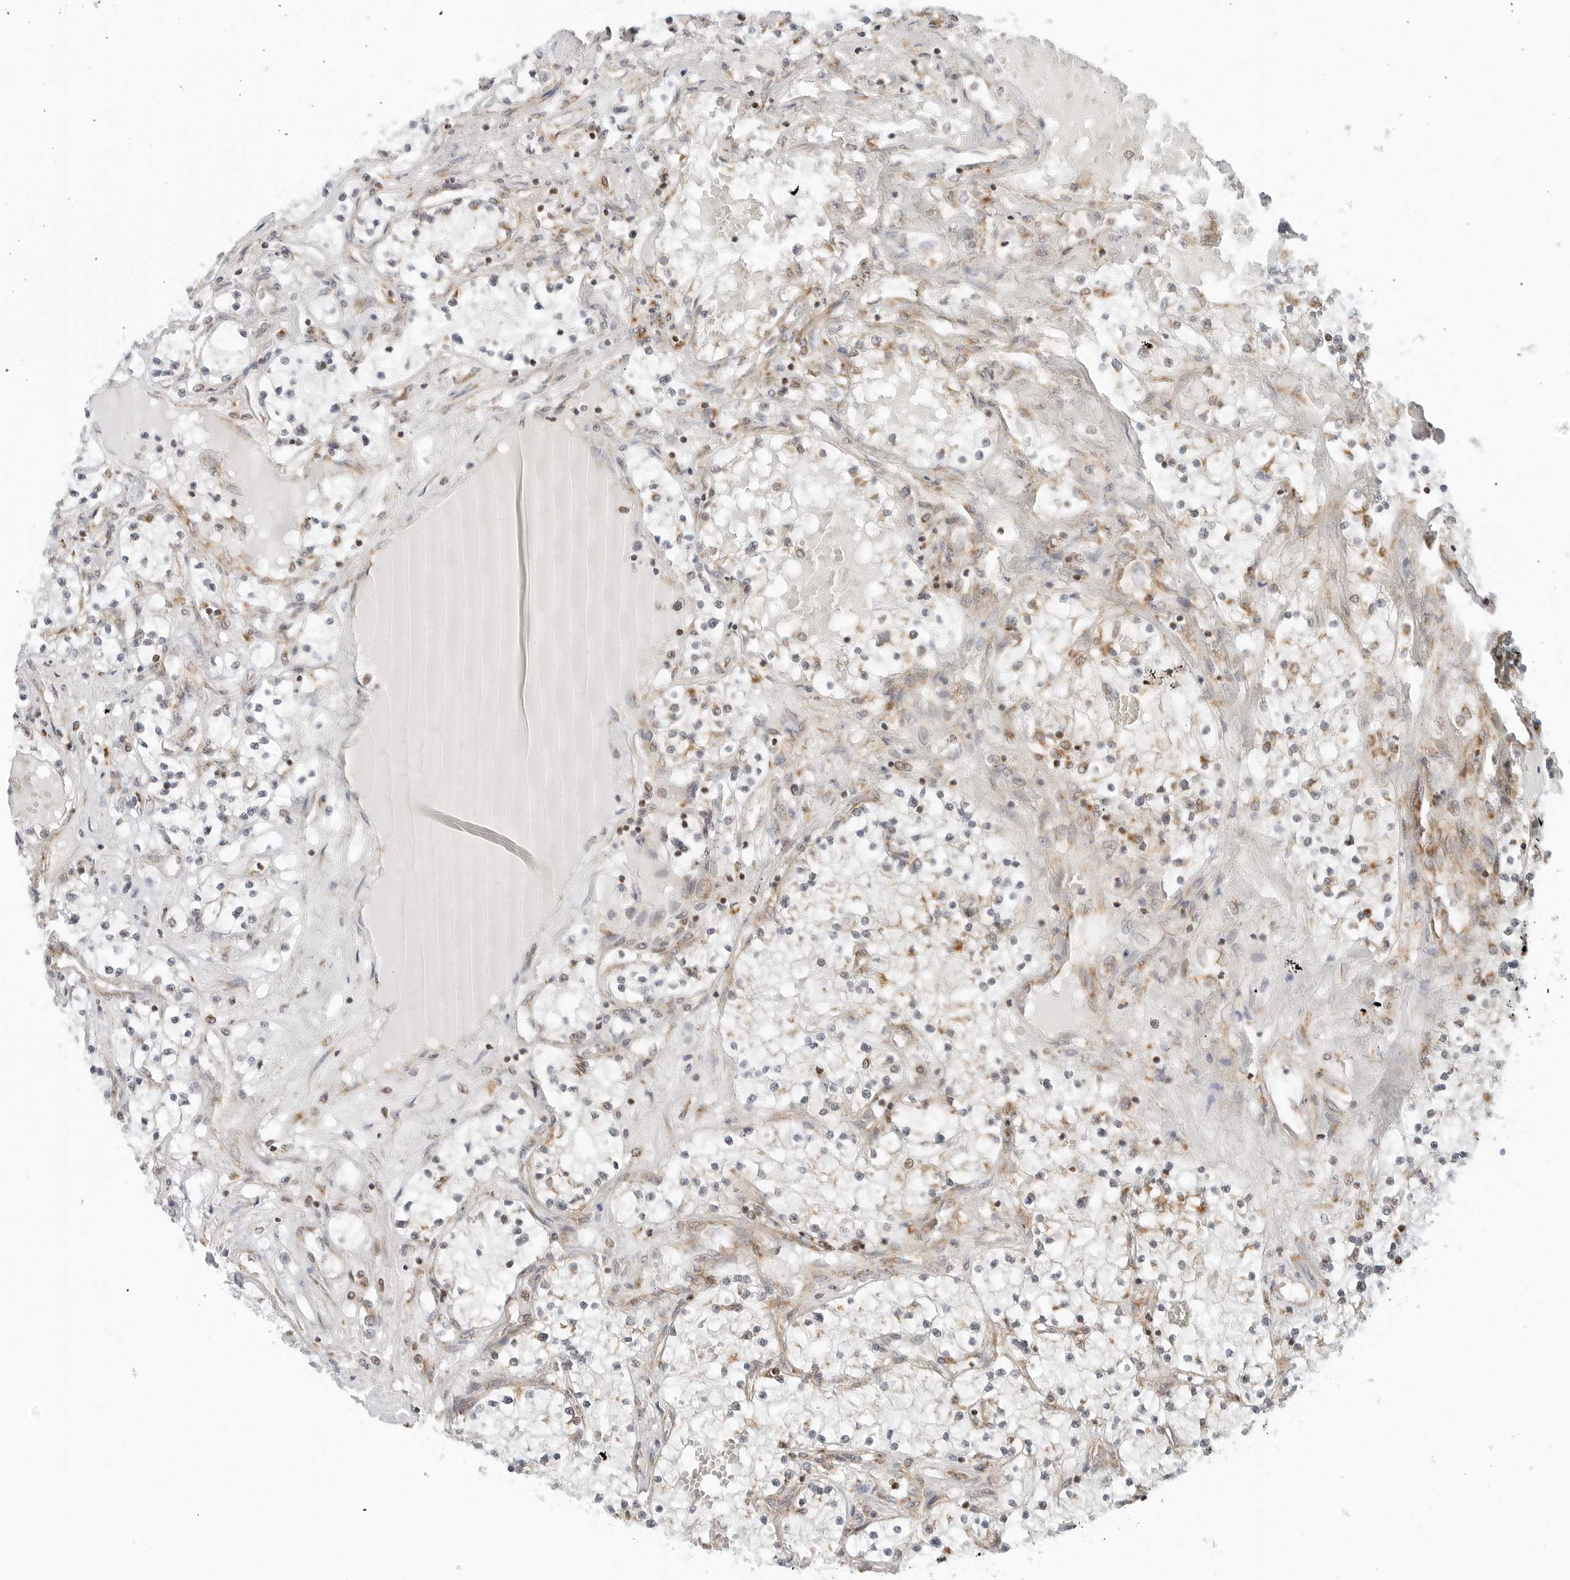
{"staining": {"intensity": "negative", "quantity": "none", "location": "none"}, "tissue": "renal cancer", "cell_type": "Tumor cells", "image_type": "cancer", "snomed": [{"axis": "morphology", "description": "Normal tissue, NOS"}, {"axis": "morphology", "description": "Adenocarcinoma, NOS"}, {"axis": "topography", "description": "Kidney"}], "caption": "The micrograph displays no staining of tumor cells in renal adenocarcinoma. (Immunohistochemistry, brightfield microscopy, high magnification).", "gene": "POLR3GL", "patient": {"sex": "male", "age": 68}}